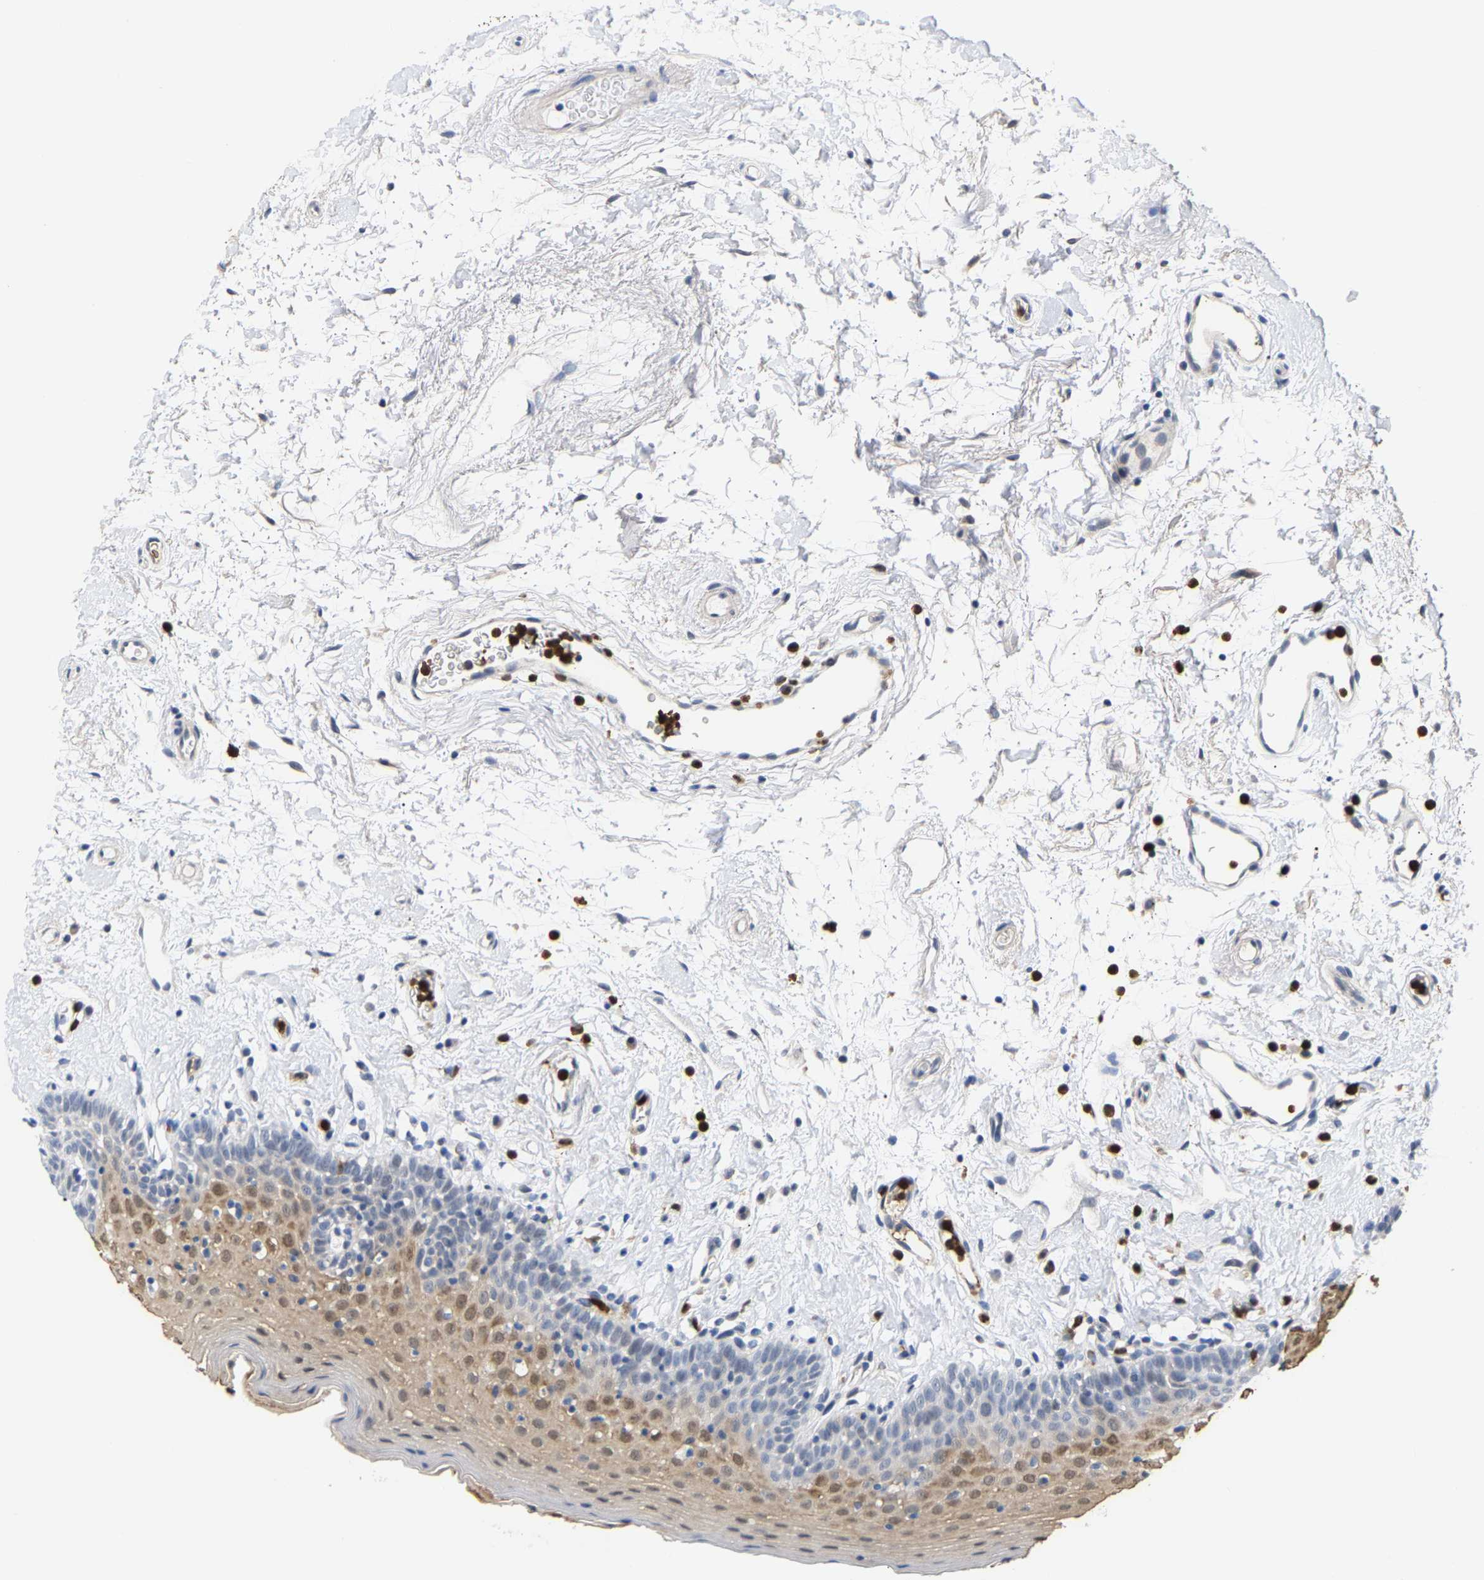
{"staining": {"intensity": "moderate", "quantity": "25%-75%", "location": "cytoplasmic/membranous,nuclear"}, "tissue": "oral mucosa", "cell_type": "Squamous epithelial cells", "image_type": "normal", "snomed": [{"axis": "morphology", "description": "Normal tissue, NOS"}, {"axis": "topography", "description": "Oral tissue"}], "caption": "Oral mucosa stained for a protein (brown) reveals moderate cytoplasmic/membranous,nuclear positive staining in about 25%-75% of squamous epithelial cells.", "gene": "TDRD7", "patient": {"sex": "male", "age": 66}}